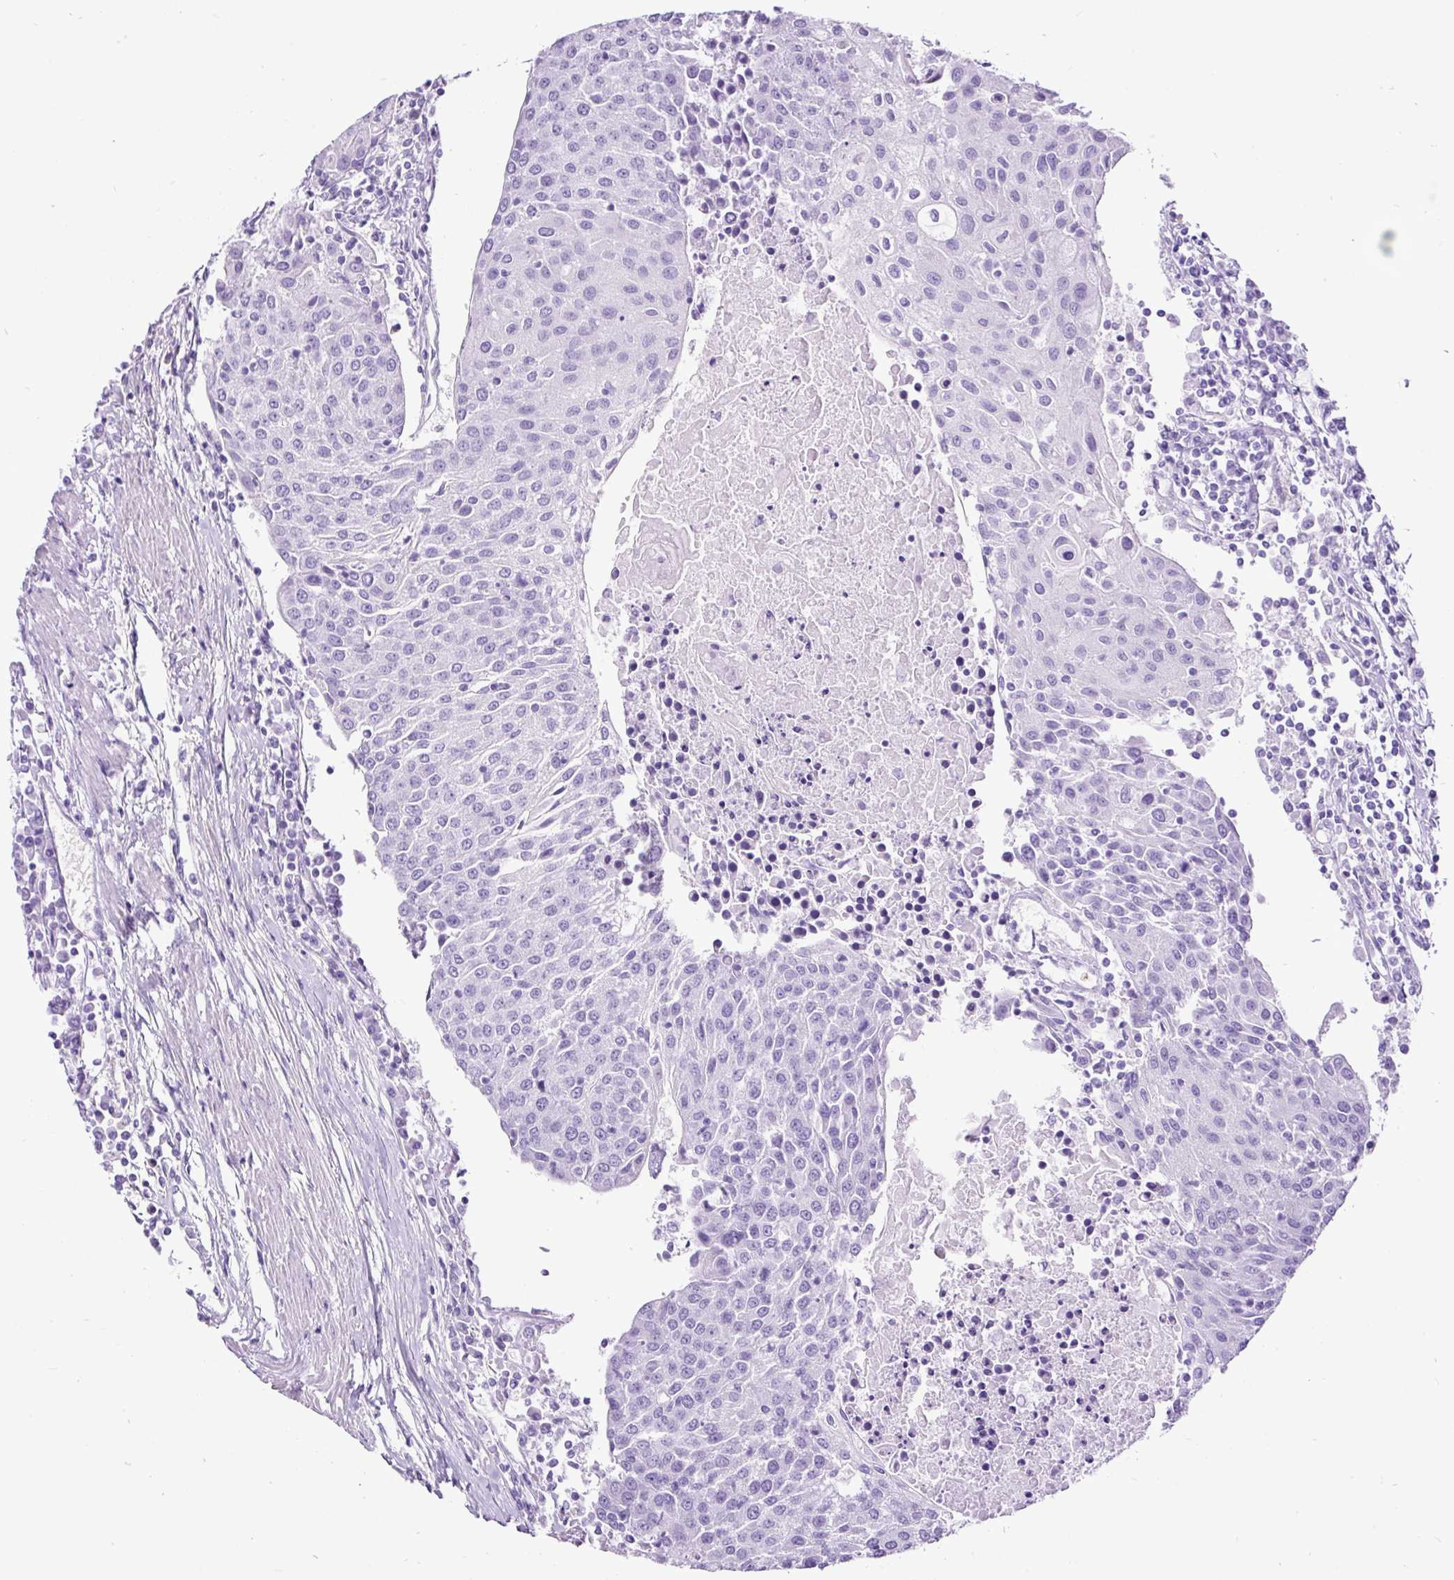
{"staining": {"intensity": "negative", "quantity": "none", "location": "none"}, "tissue": "urothelial cancer", "cell_type": "Tumor cells", "image_type": "cancer", "snomed": [{"axis": "morphology", "description": "Urothelial carcinoma, High grade"}, {"axis": "topography", "description": "Urinary bladder"}], "caption": "Urothelial cancer was stained to show a protein in brown. There is no significant positivity in tumor cells.", "gene": "CEL", "patient": {"sex": "female", "age": 85}}